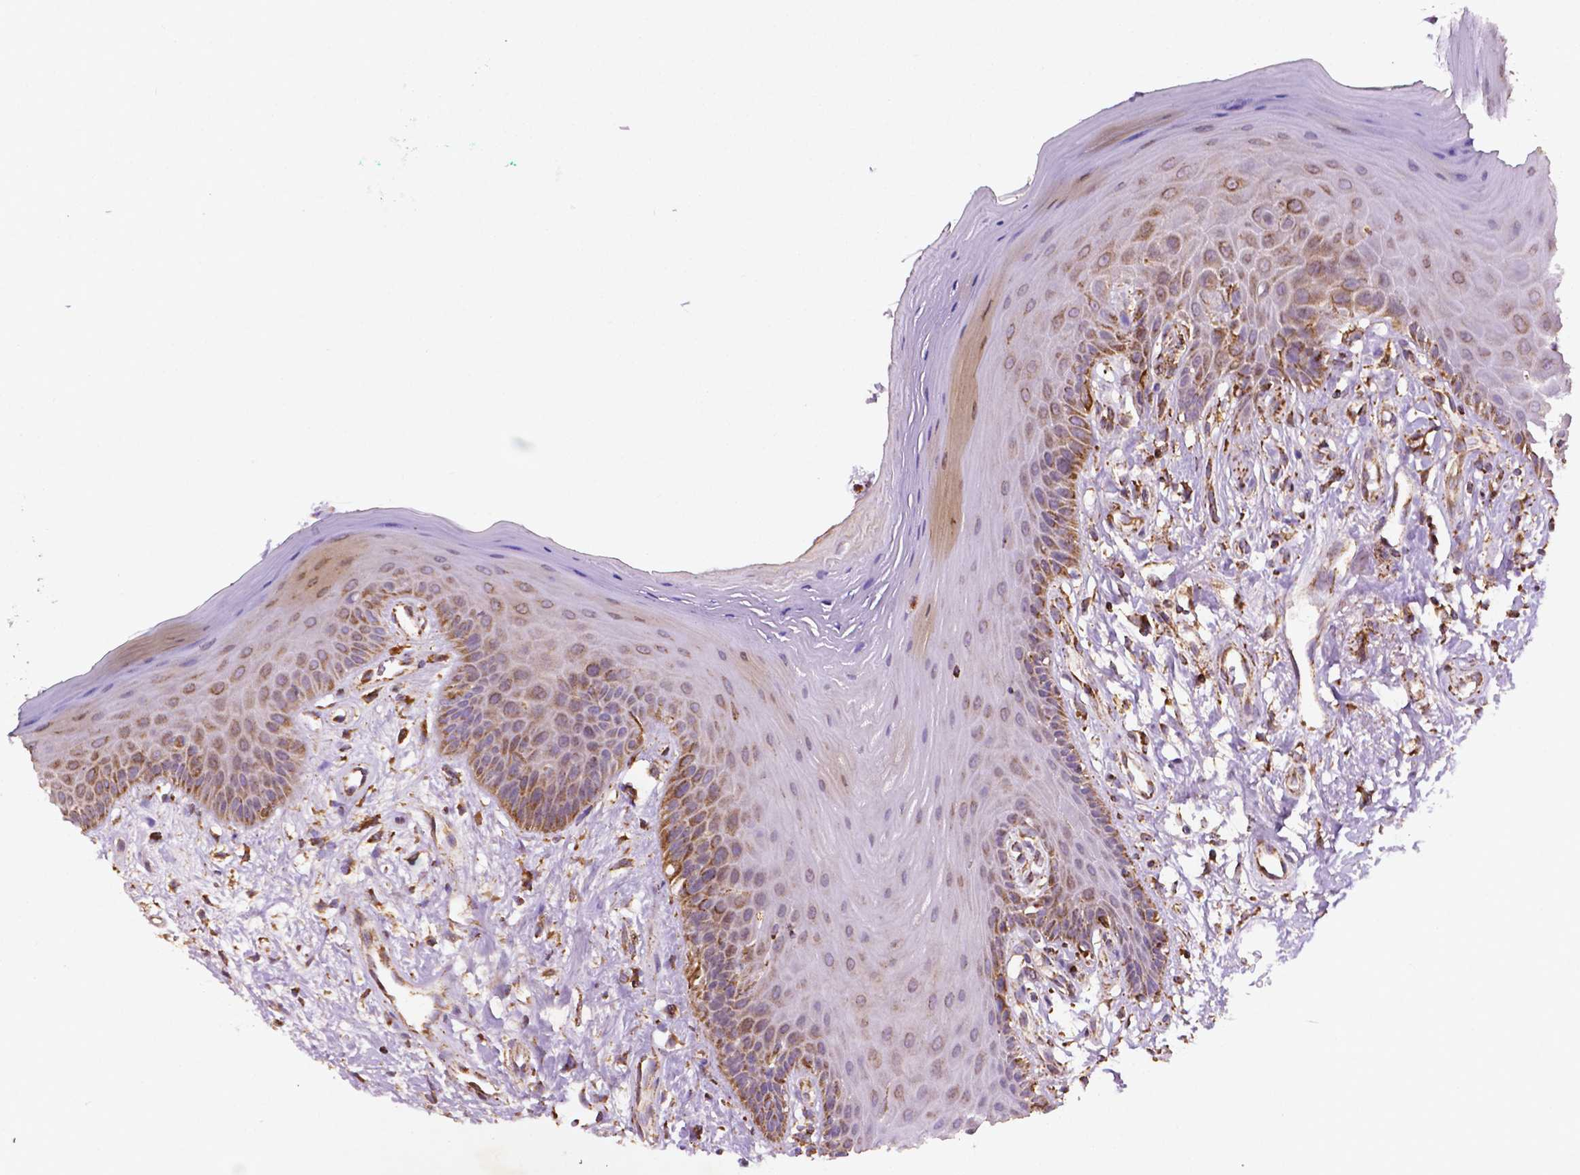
{"staining": {"intensity": "moderate", "quantity": ">75%", "location": "cytoplasmic/membranous"}, "tissue": "oral mucosa", "cell_type": "Squamous epithelial cells", "image_type": "normal", "snomed": [{"axis": "morphology", "description": "Normal tissue, NOS"}, {"axis": "morphology", "description": "Normal morphology"}, {"axis": "topography", "description": "Oral tissue"}], "caption": "An IHC histopathology image of unremarkable tissue is shown. Protein staining in brown highlights moderate cytoplasmic/membranous positivity in oral mucosa within squamous epithelial cells.", "gene": "ILVBL", "patient": {"sex": "female", "age": 76}}